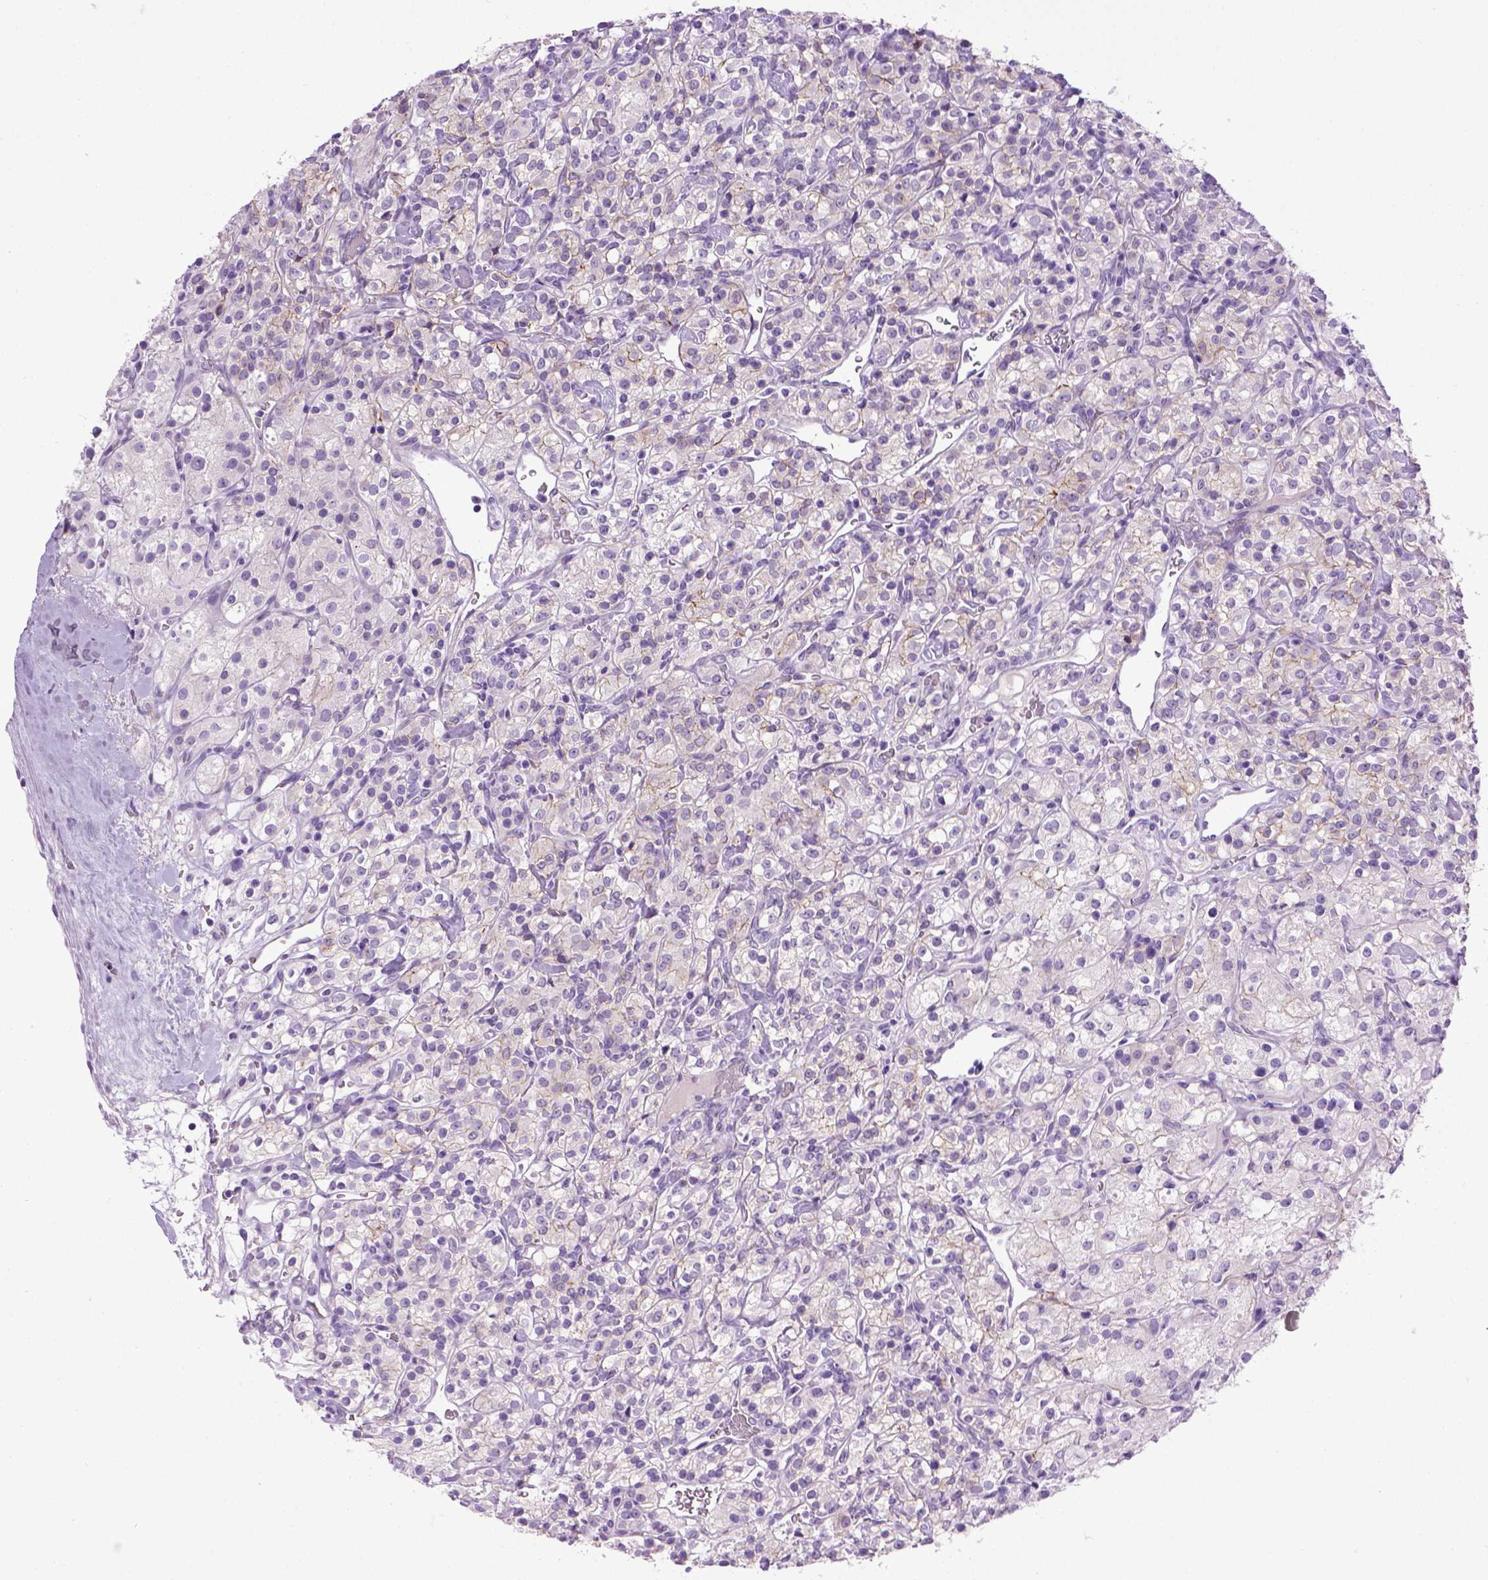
{"staining": {"intensity": "weak", "quantity": "<25%", "location": "cytoplasmic/membranous"}, "tissue": "renal cancer", "cell_type": "Tumor cells", "image_type": "cancer", "snomed": [{"axis": "morphology", "description": "Adenocarcinoma, NOS"}, {"axis": "topography", "description": "Kidney"}], "caption": "A high-resolution micrograph shows IHC staining of renal cancer (adenocarcinoma), which displays no significant staining in tumor cells.", "gene": "CDH1", "patient": {"sex": "male", "age": 77}}